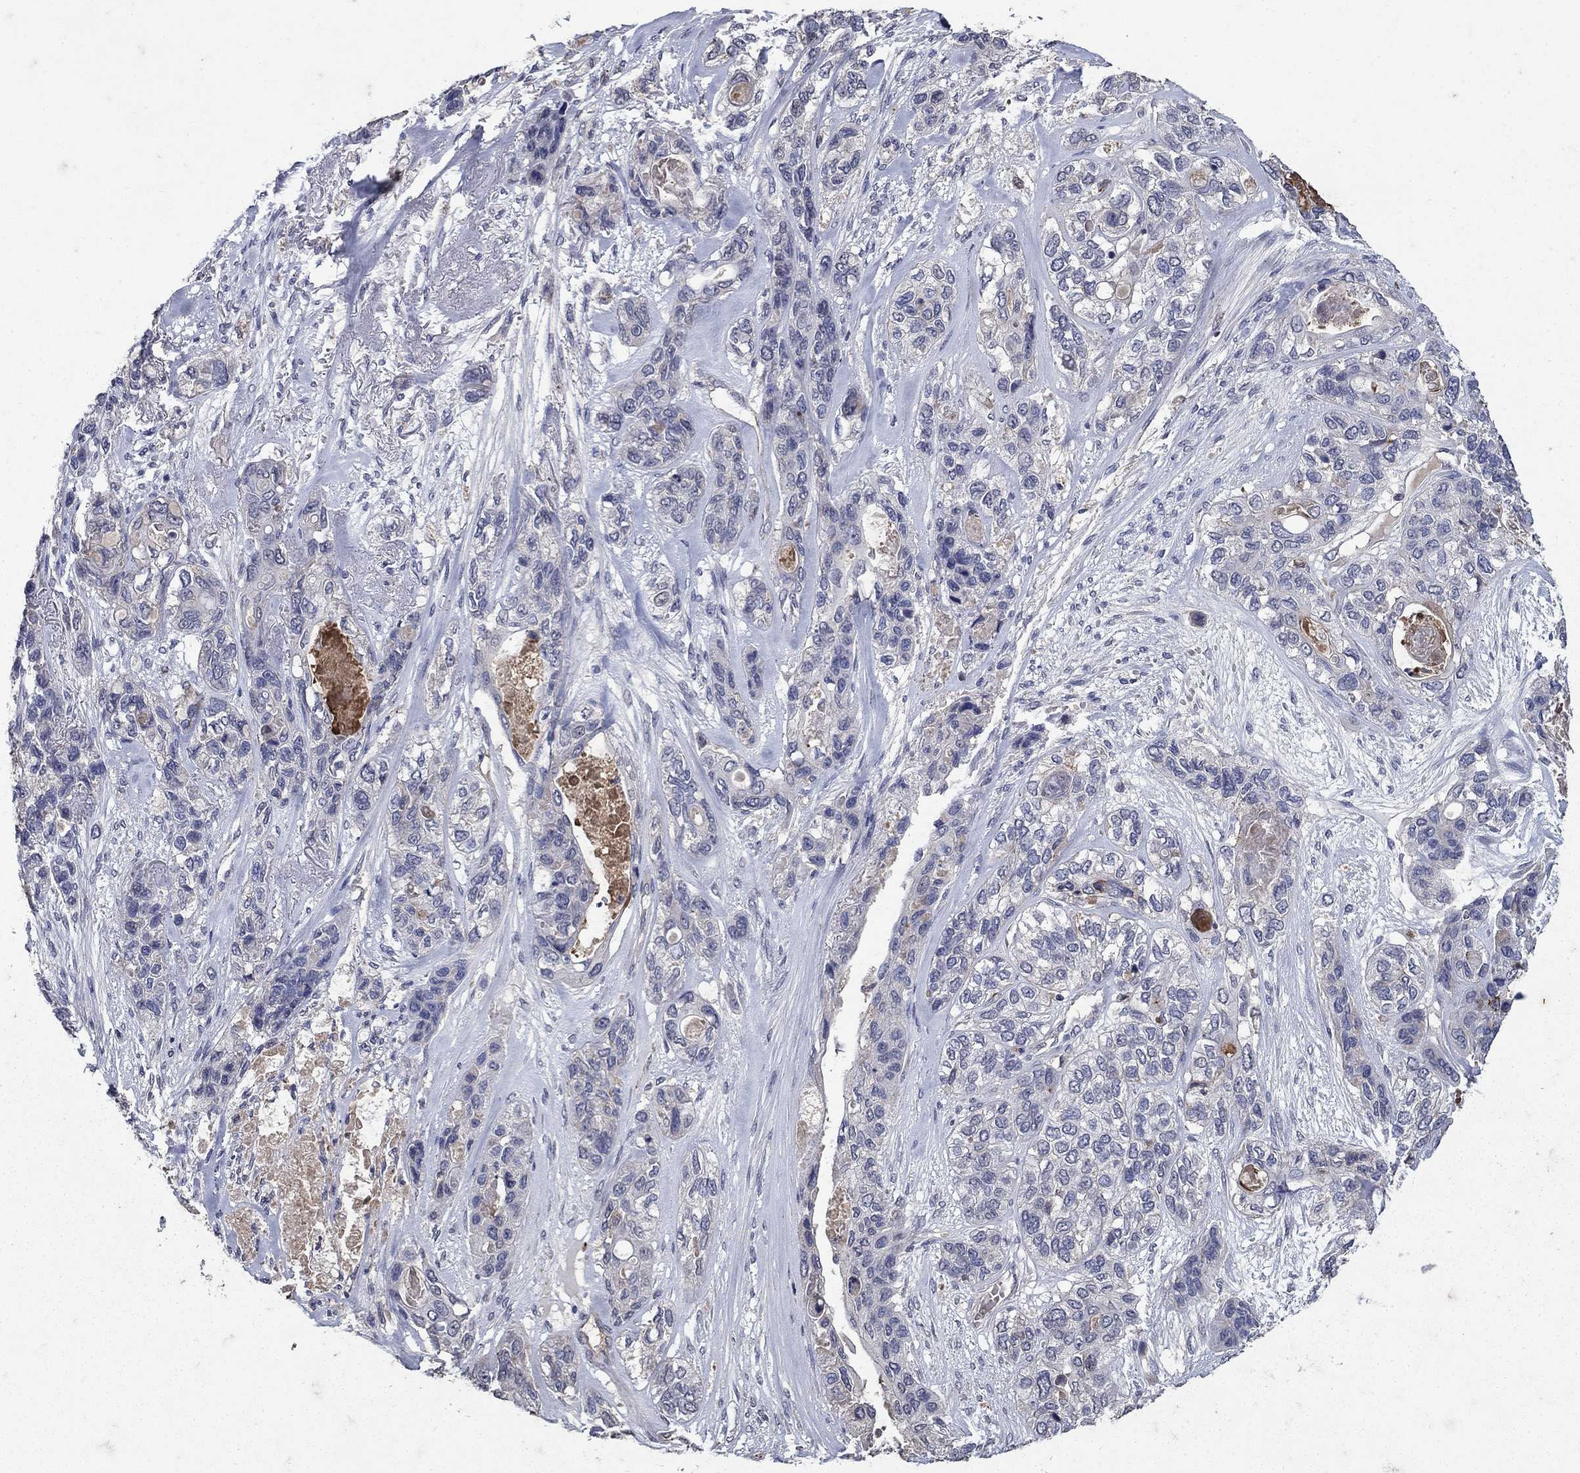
{"staining": {"intensity": "negative", "quantity": "none", "location": "none"}, "tissue": "lung cancer", "cell_type": "Tumor cells", "image_type": "cancer", "snomed": [{"axis": "morphology", "description": "Squamous cell carcinoma, NOS"}, {"axis": "topography", "description": "Lung"}], "caption": "IHC micrograph of neoplastic tissue: squamous cell carcinoma (lung) stained with DAB displays no significant protein expression in tumor cells. (DAB immunohistochemistry (IHC) with hematoxylin counter stain).", "gene": "NPC2", "patient": {"sex": "female", "age": 70}}